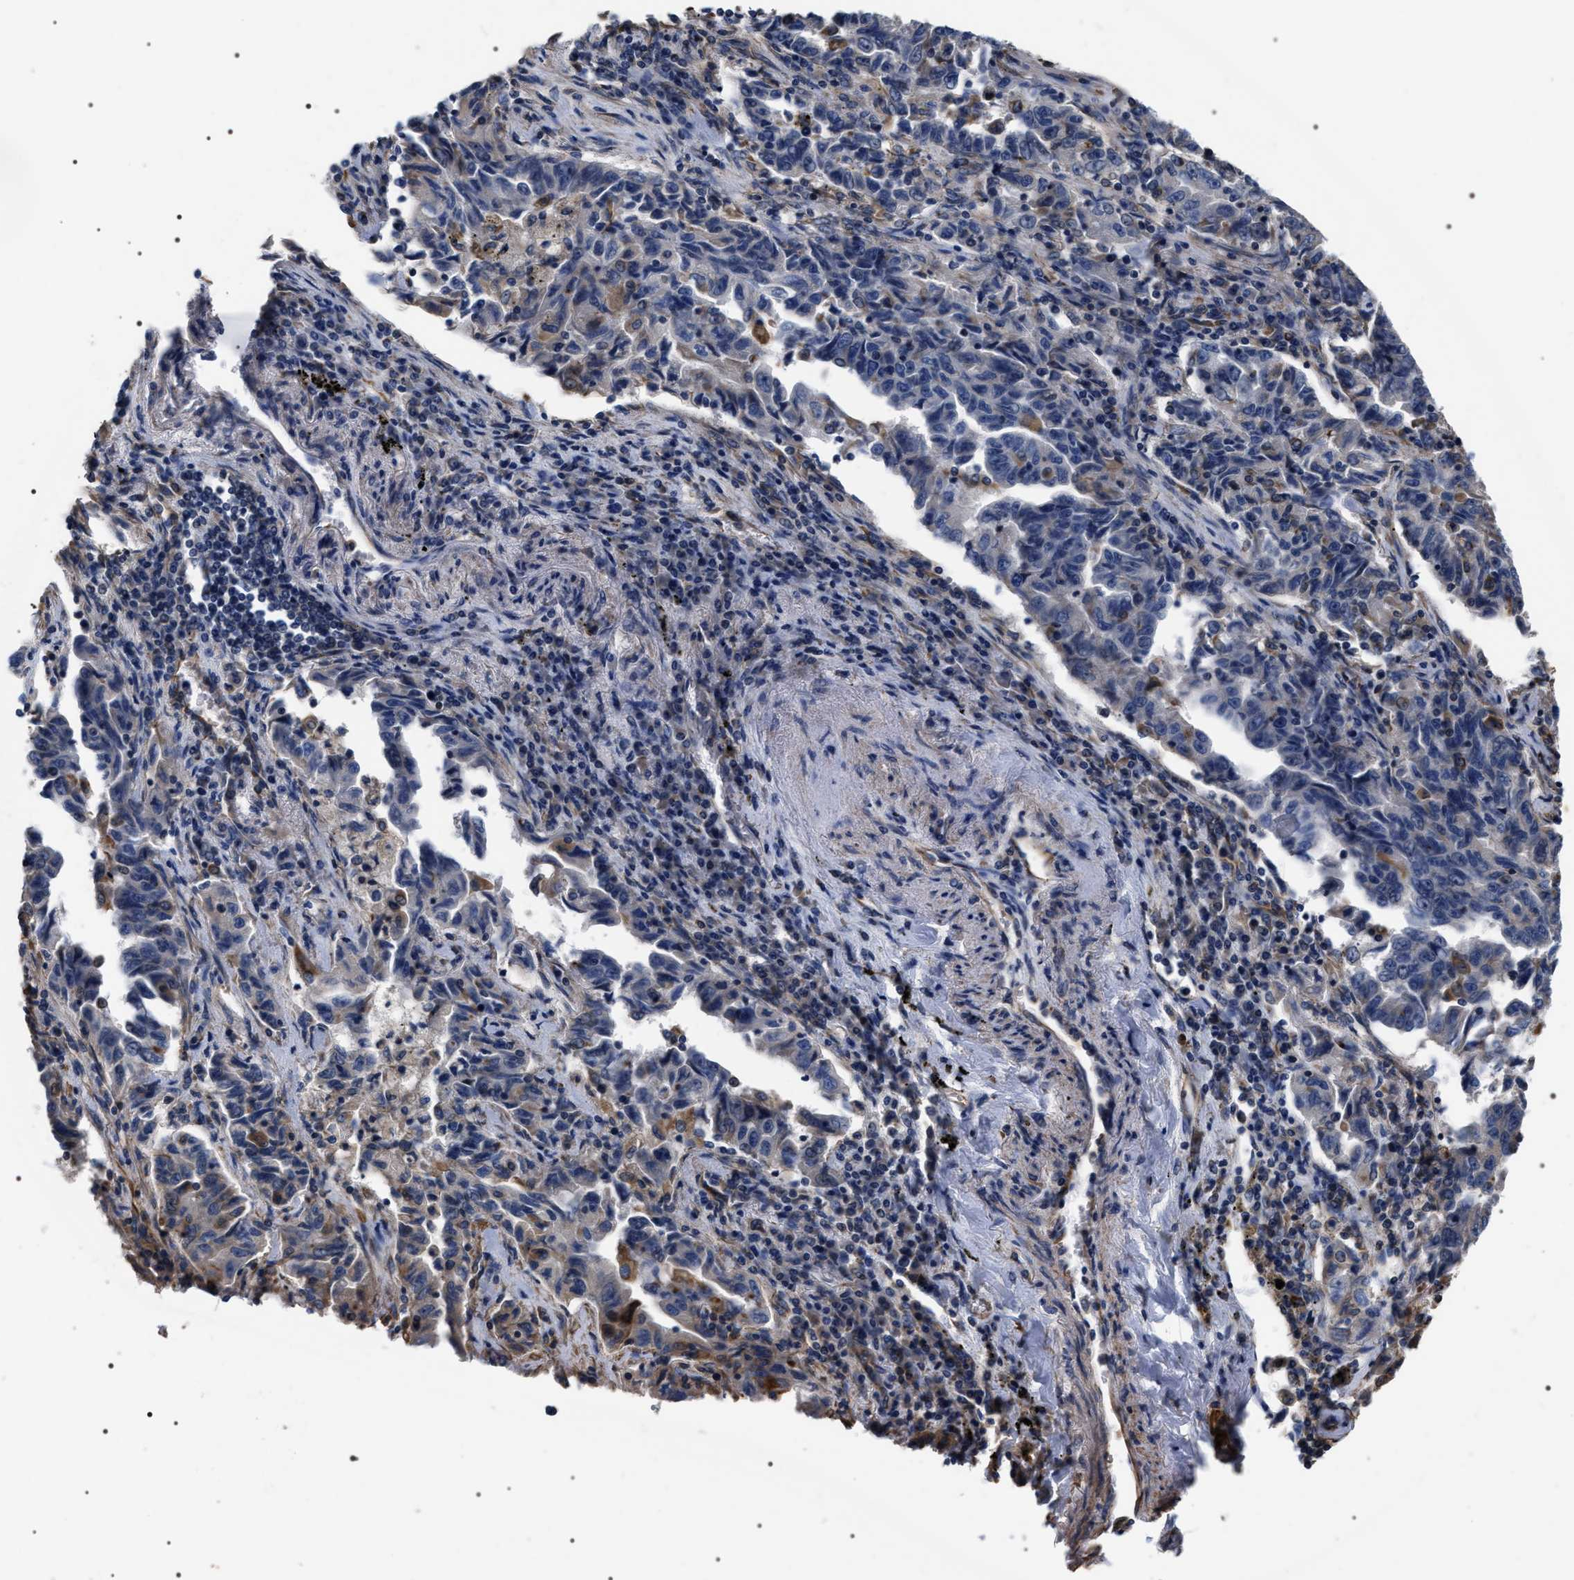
{"staining": {"intensity": "negative", "quantity": "none", "location": "none"}, "tissue": "lung cancer", "cell_type": "Tumor cells", "image_type": "cancer", "snomed": [{"axis": "morphology", "description": "Adenocarcinoma, NOS"}, {"axis": "topography", "description": "Lung"}], "caption": "Immunohistochemistry (IHC) image of lung adenocarcinoma stained for a protein (brown), which demonstrates no expression in tumor cells.", "gene": "TSPAN33", "patient": {"sex": "female", "age": 51}}